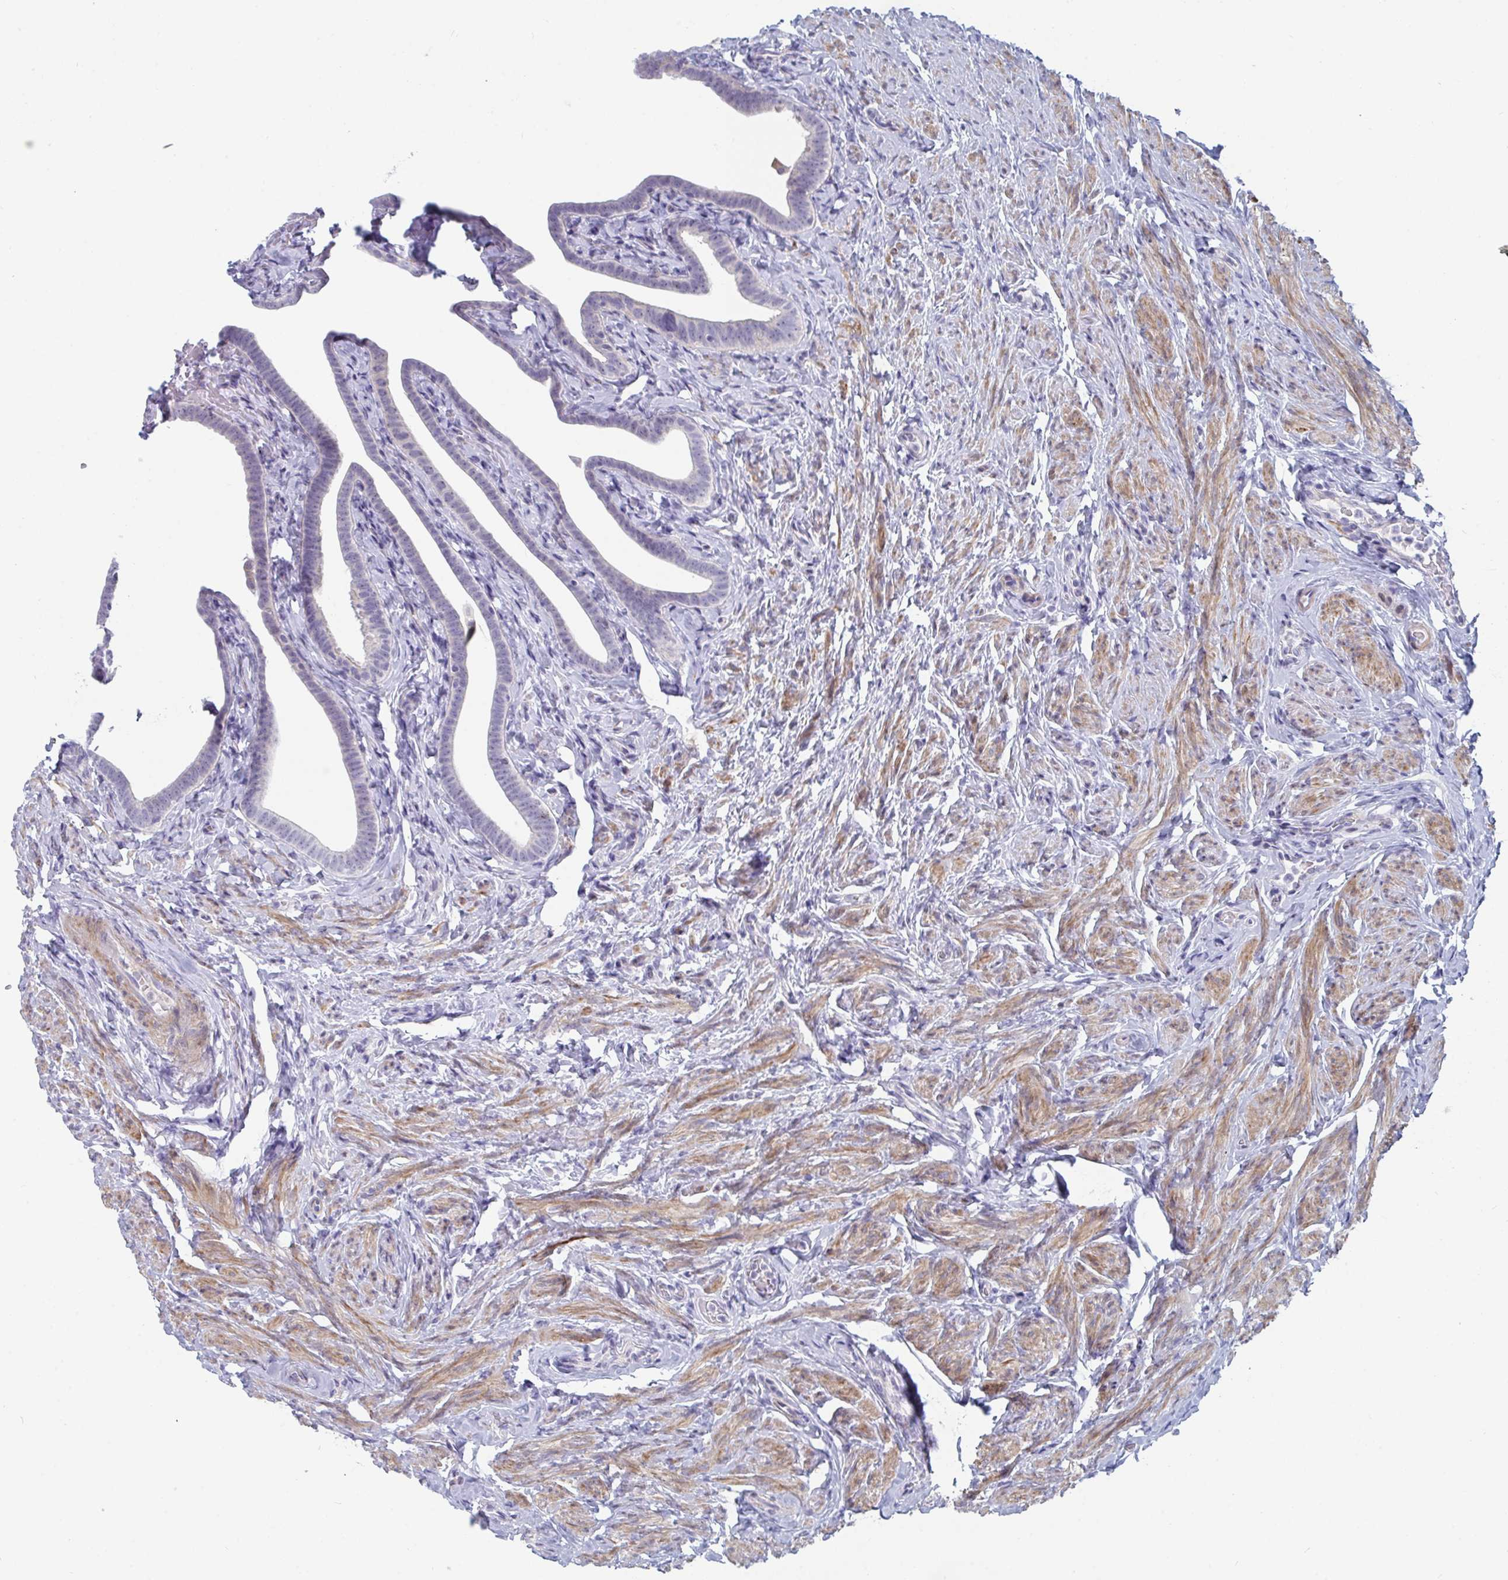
{"staining": {"intensity": "negative", "quantity": "none", "location": "none"}, "tissue": "fallopian tube", "cell_type": "Glandular cells", "image_type": "normal", "snomed": [{"axis": "morphology", "description": "Normal tissue, NOS"}, {"axis": "topography", "description": "Fallopian tube"}], "caption": "An image of fallopian tube stained for a protein reveals no brown staining in glandular cells.", "gene": "CENPT", "patient": {"sex": "female", "age": 69}}